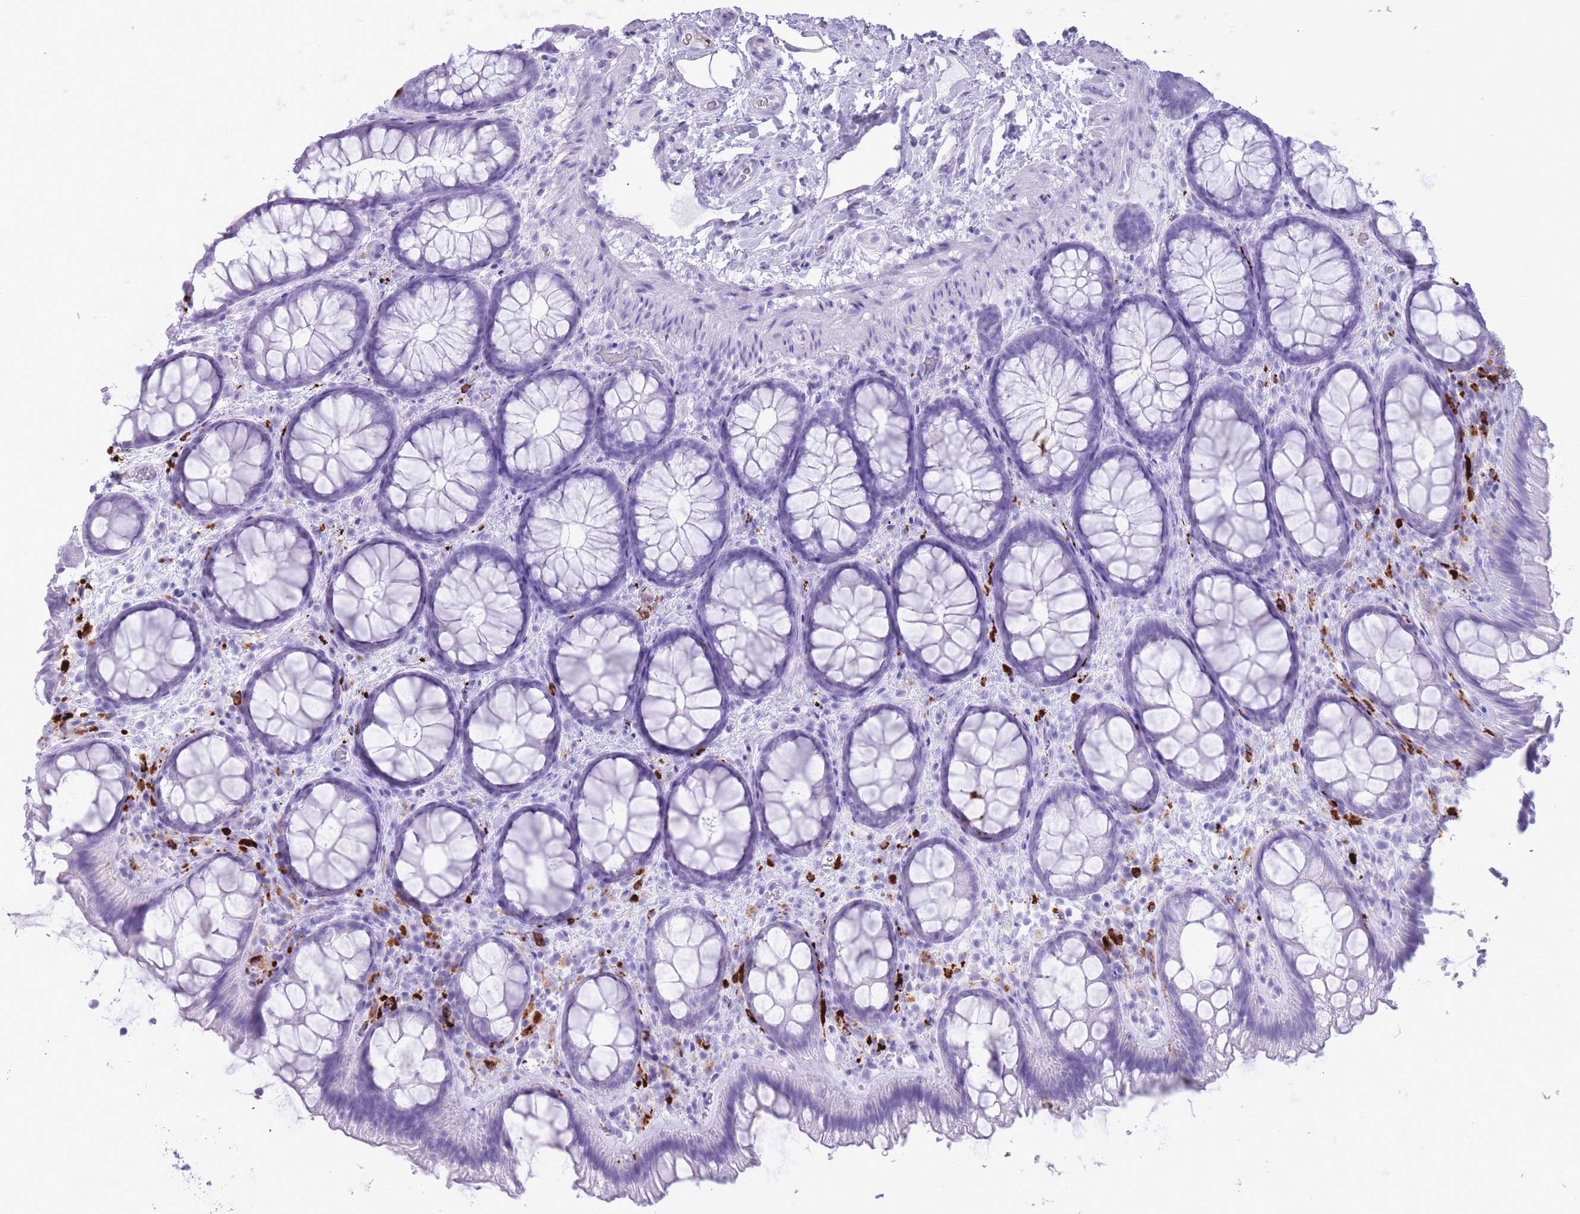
{"staining": {"intensity": "negative", "quantity": "none", "location": "none"}, "tissue": "colon", "cell_type": "Endothelial cells", "image_type": "normal", "snomed": [{"axis": "morphology", "description": "Normal tissue, NOS"}, {"axis": "topography", "description": "Colon"}], "caption": "An IHC photomicrograph of benign colon is shown. There is no staining in endothelial cells of colon.", "gene": "OR4F16", "patient": {"sex": "male", "age": 46}}